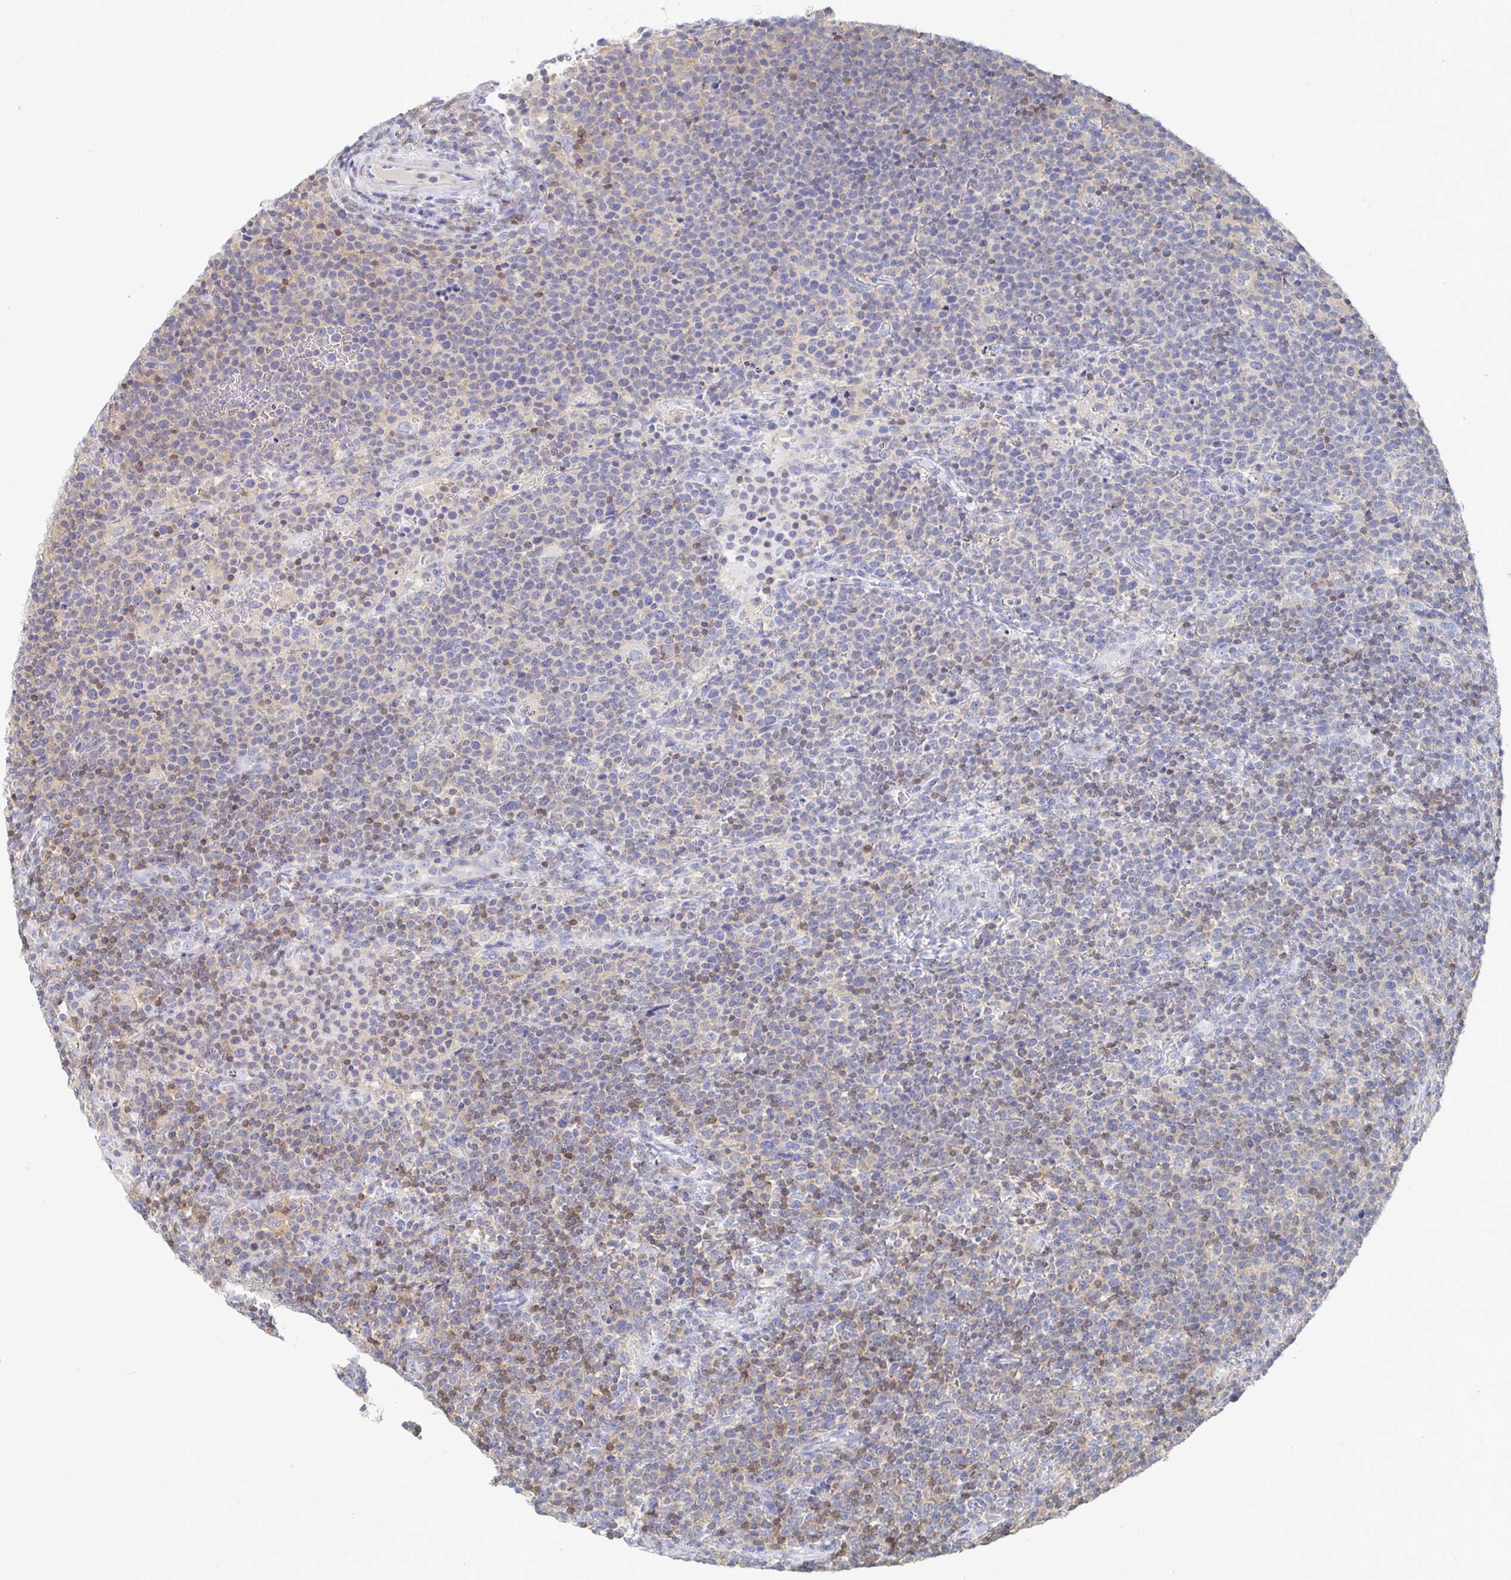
{"staining": {"intensity": "negative", "quantity": "none", "location": "none"}, "tissue": "lymphoma", "cell_type": "Tumor cells", "image_type": "cancer", "snomed": [{"axis": "morphology", "description": "Malignant lymphoma, non-Hodgkin's type, High grade"}, {"axis": "topography", "description": "Lymph node"}], "caption": "A micrograph of human malignant lymphoma, non-Hodgkin's type (high-grade) is negative for staining in tumor cells. (Stains: DAB immunohistochemistry with hematoxylin counter stain, Microscopy: brightfield microscopy at high magnification).", "gene": "PIK3CD", "patient": {"sex": "male", "age": 61}}